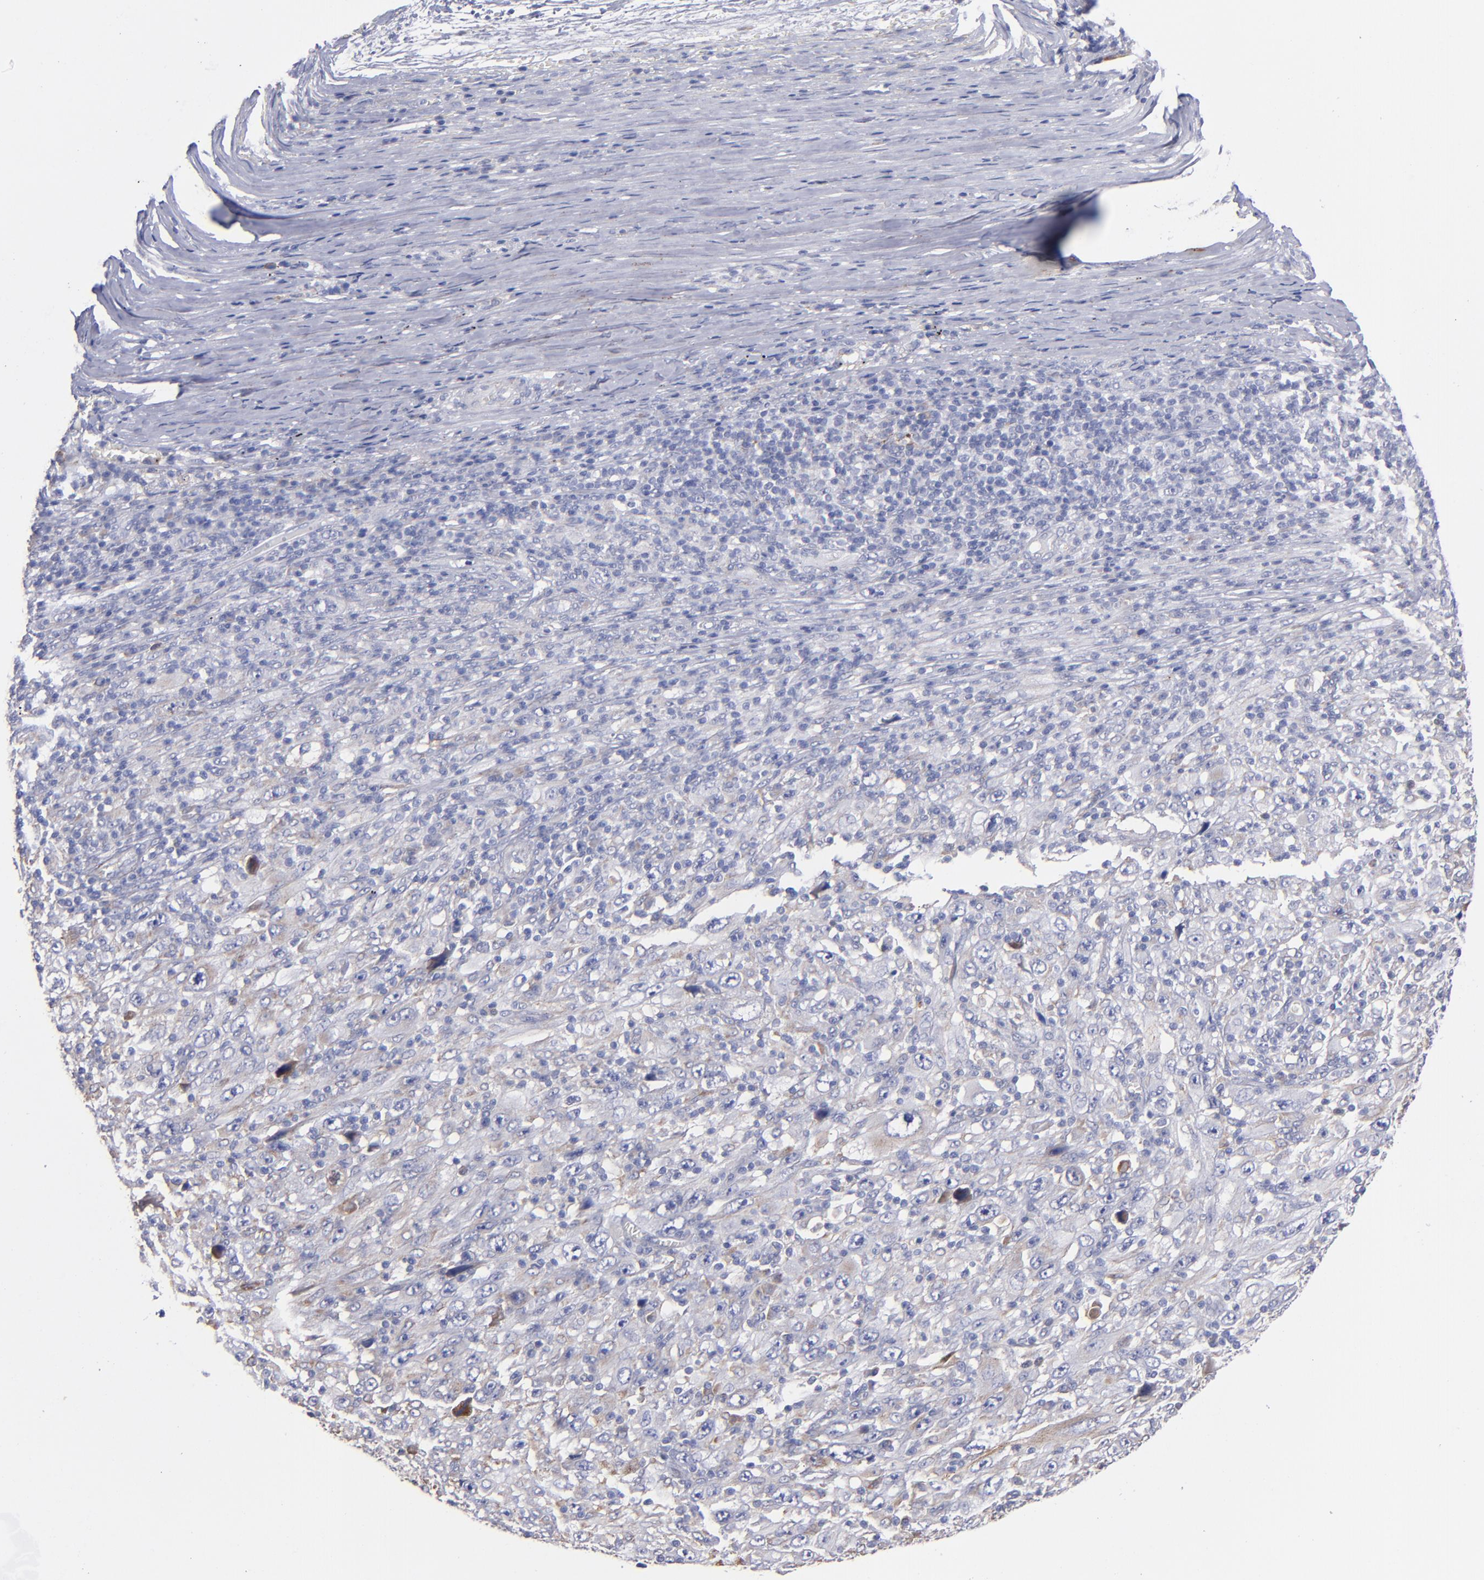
{"staining": {"intensity": "weak", "quantity": "25%-75%", "location": "cytoplasmic/membranous"}, "tissue": "melanoma", "cell_type": "Tumor cells", "image_type": "cancer", "snomed": [{"axis": "morphology", "description": "Malignant melanoma, Metastatic site"}, {"axis": "topography", "description": "Skin"}], "caption": "A brown stain highlights weak cytoplasmic/membranous staining of a protein in human malignant melanoma (metastatic site) tumor cells.", "gene": "MFGE8", "patient": {"sex": "female", "age": 56}}